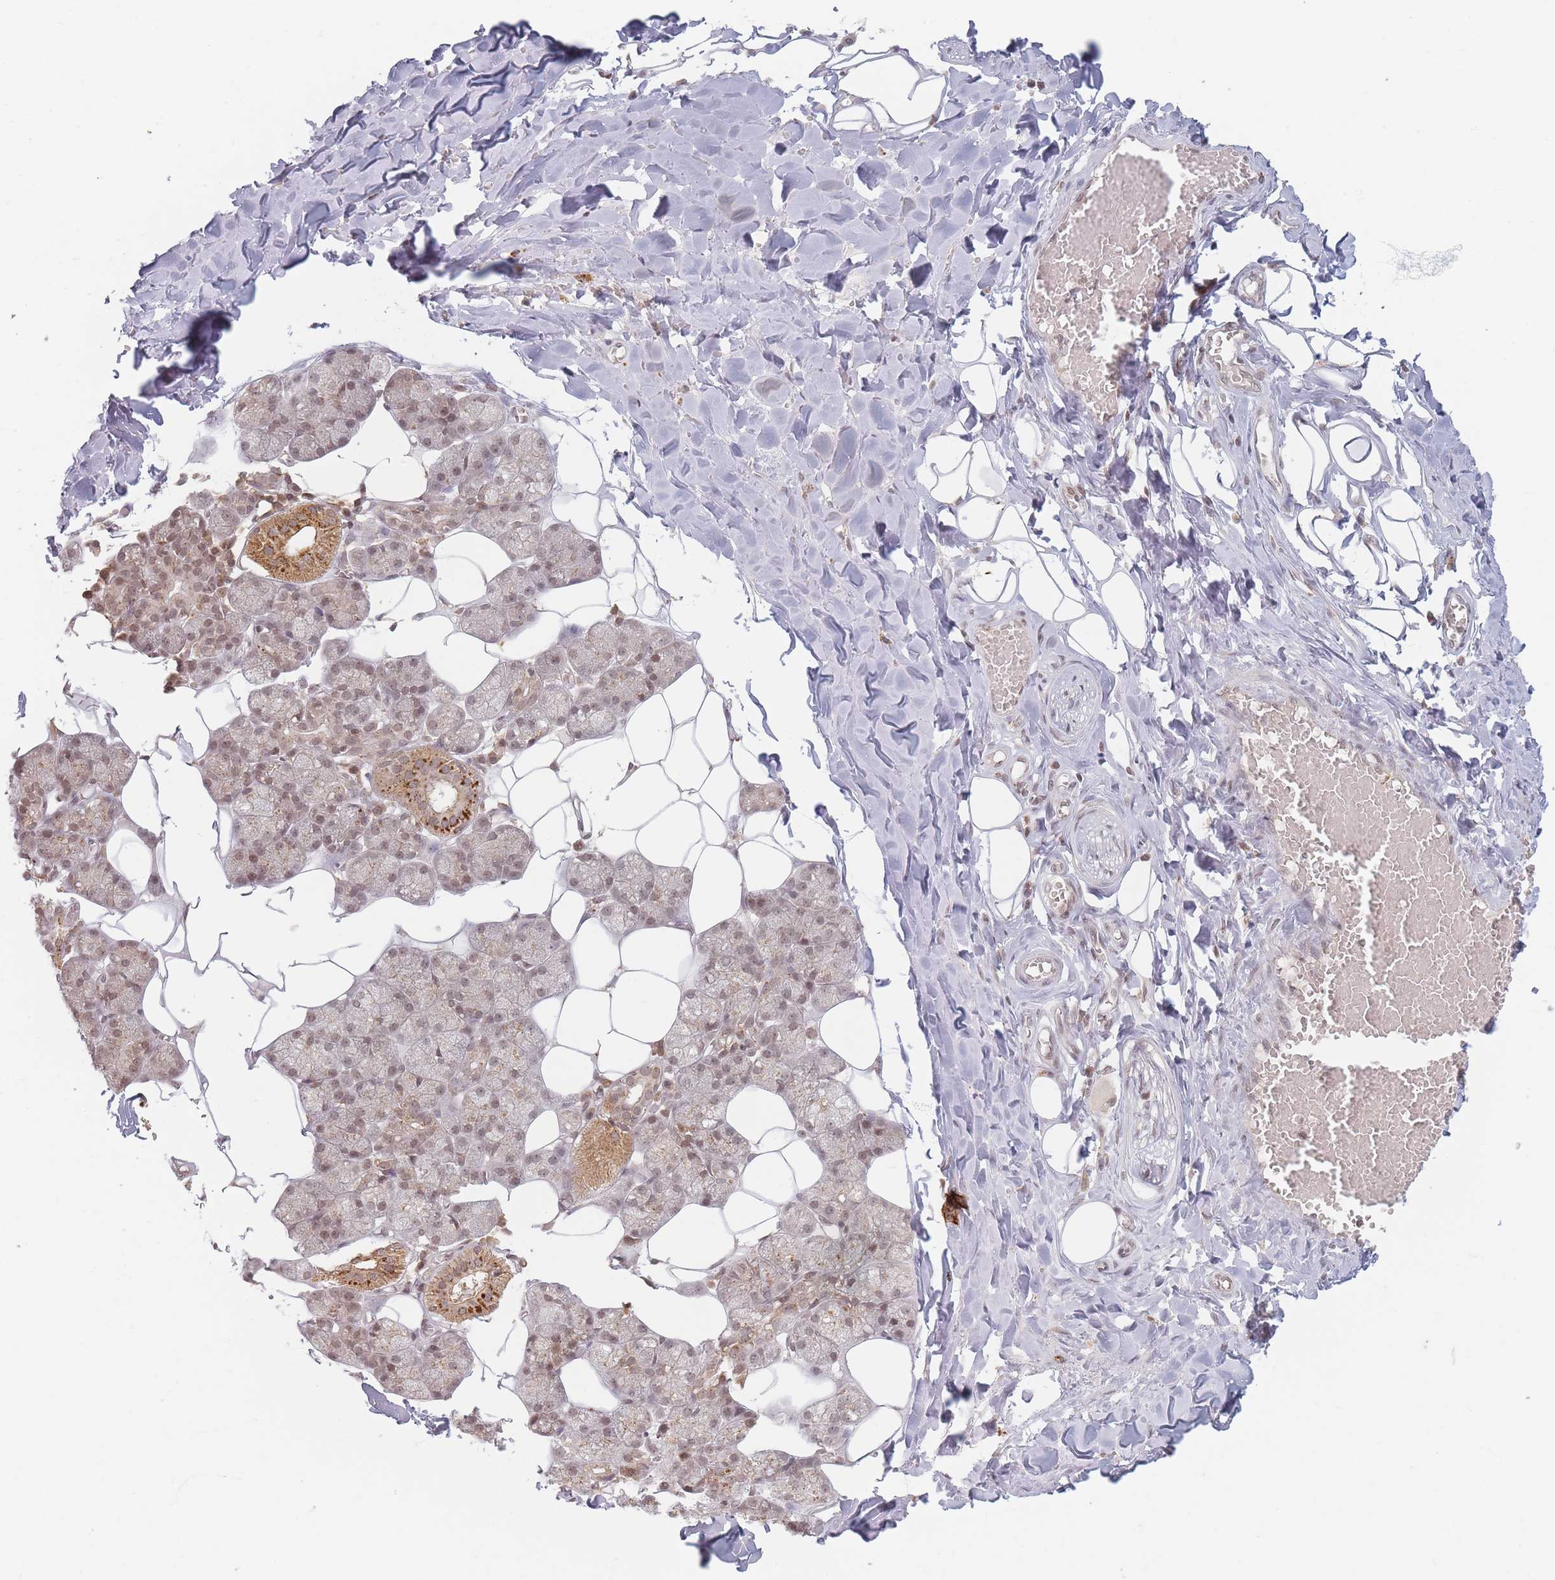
{"staining": {"intensity": "moderate", "quantity": ">75%", "location": "cytoplasmic/membranous,nuclear"}, "tissue": "salivary gland", "cell_type": "Glandular cells", "image_type": "normal", "snomed": [{"axis": "morphology", "description": "Normal tissue, NOS"}, {"axis": "topography", "description": "Salivary gland"}], "caption": "Immunohistochemistry (DAB) staining of benign human salivary gland reveals moderate cytoplasmic/membranous,nuclear protein positivity in approximately >75% of glandular cells.", "gene": "SPATA45", "patient": {"sex": "male", "age": 62}}